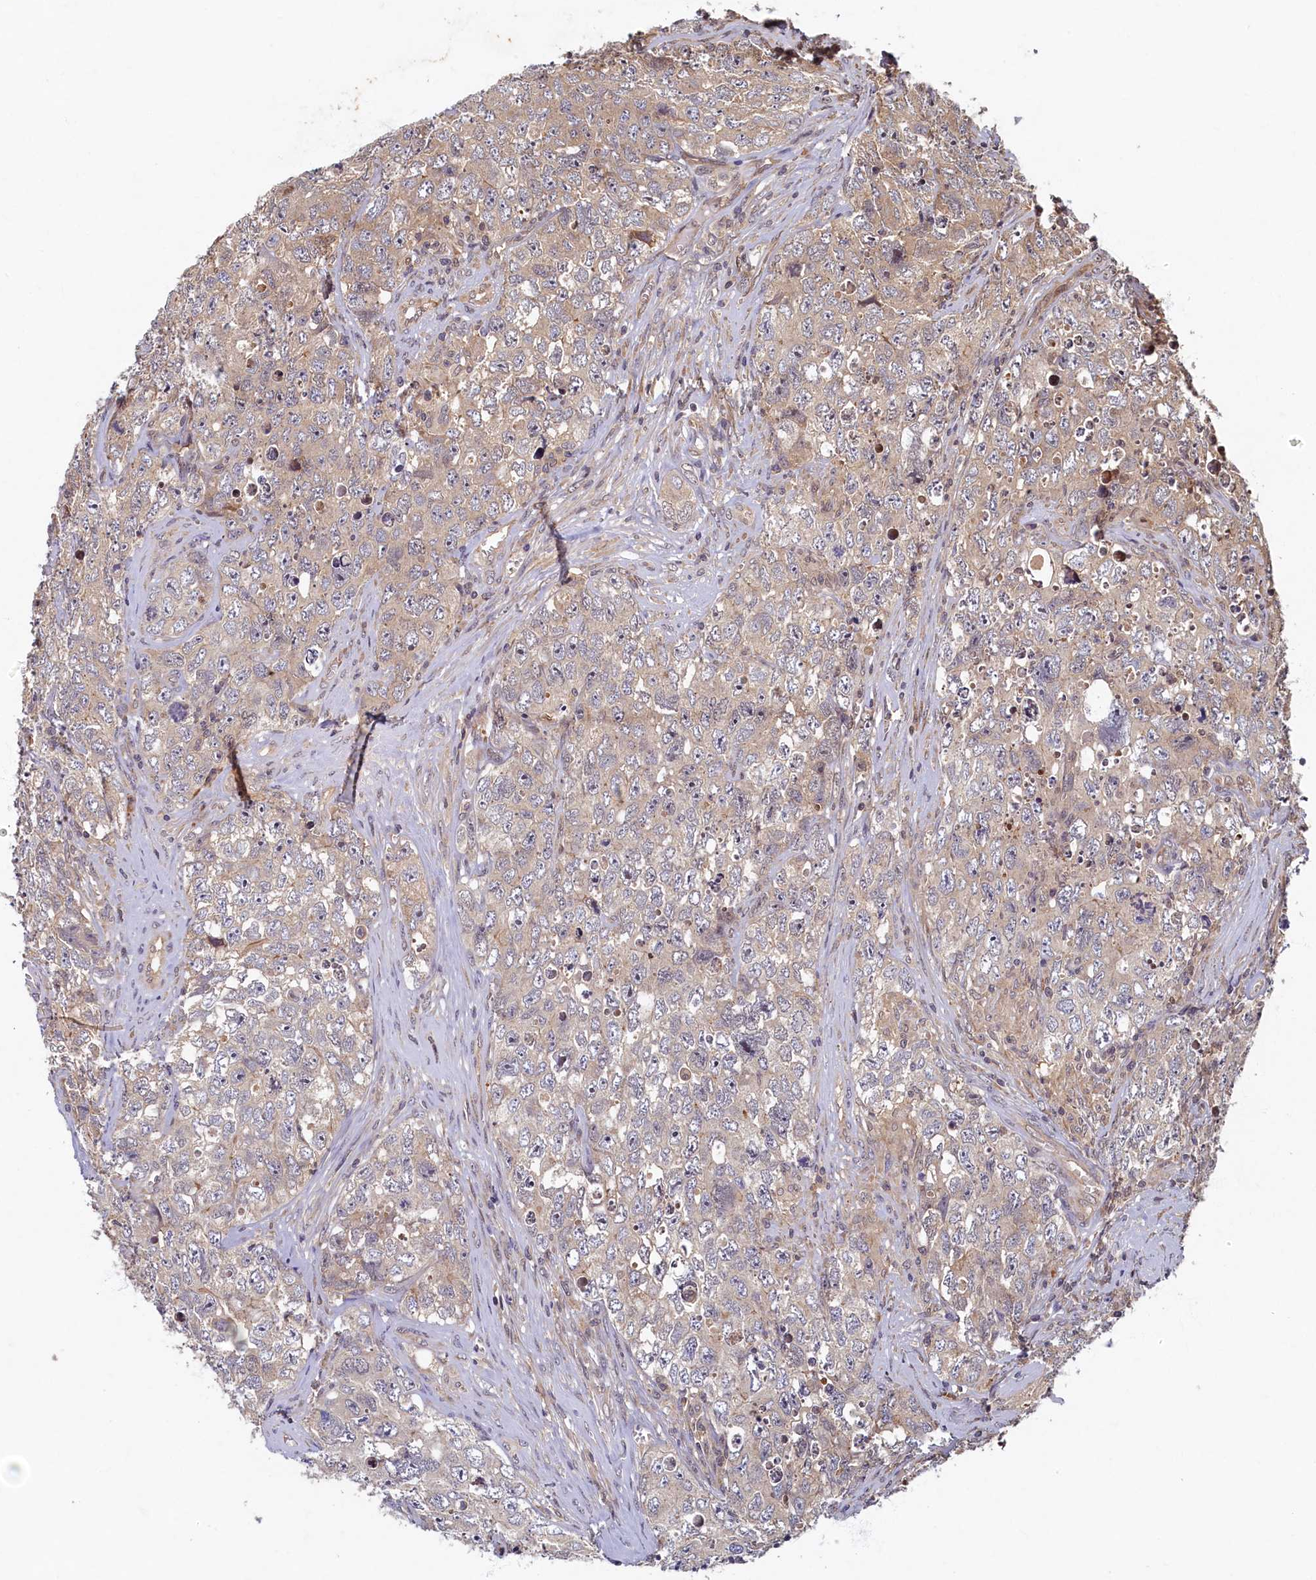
{"staining": {"intensity": "negative", "quantity": "none", "location": "none"}, "tissue": "testis cancer", "cell_type": "Tumor cells", "image_type": "cancer", "snomed": [{"axis": "morphology", "description": "Seminoma, NOS"}, {"axis": "morphology", "description": "Carcinoma, Embryonal, NOS"}, {"axis": "topography", "description": "Testis"}], "caption": "Human embryonal carcinoma (testis) stained for a protein using IHC reveals no positivity in tumor cells.", "gene": "LCMT2", "patient": {"sex": "male", "age": 43}}